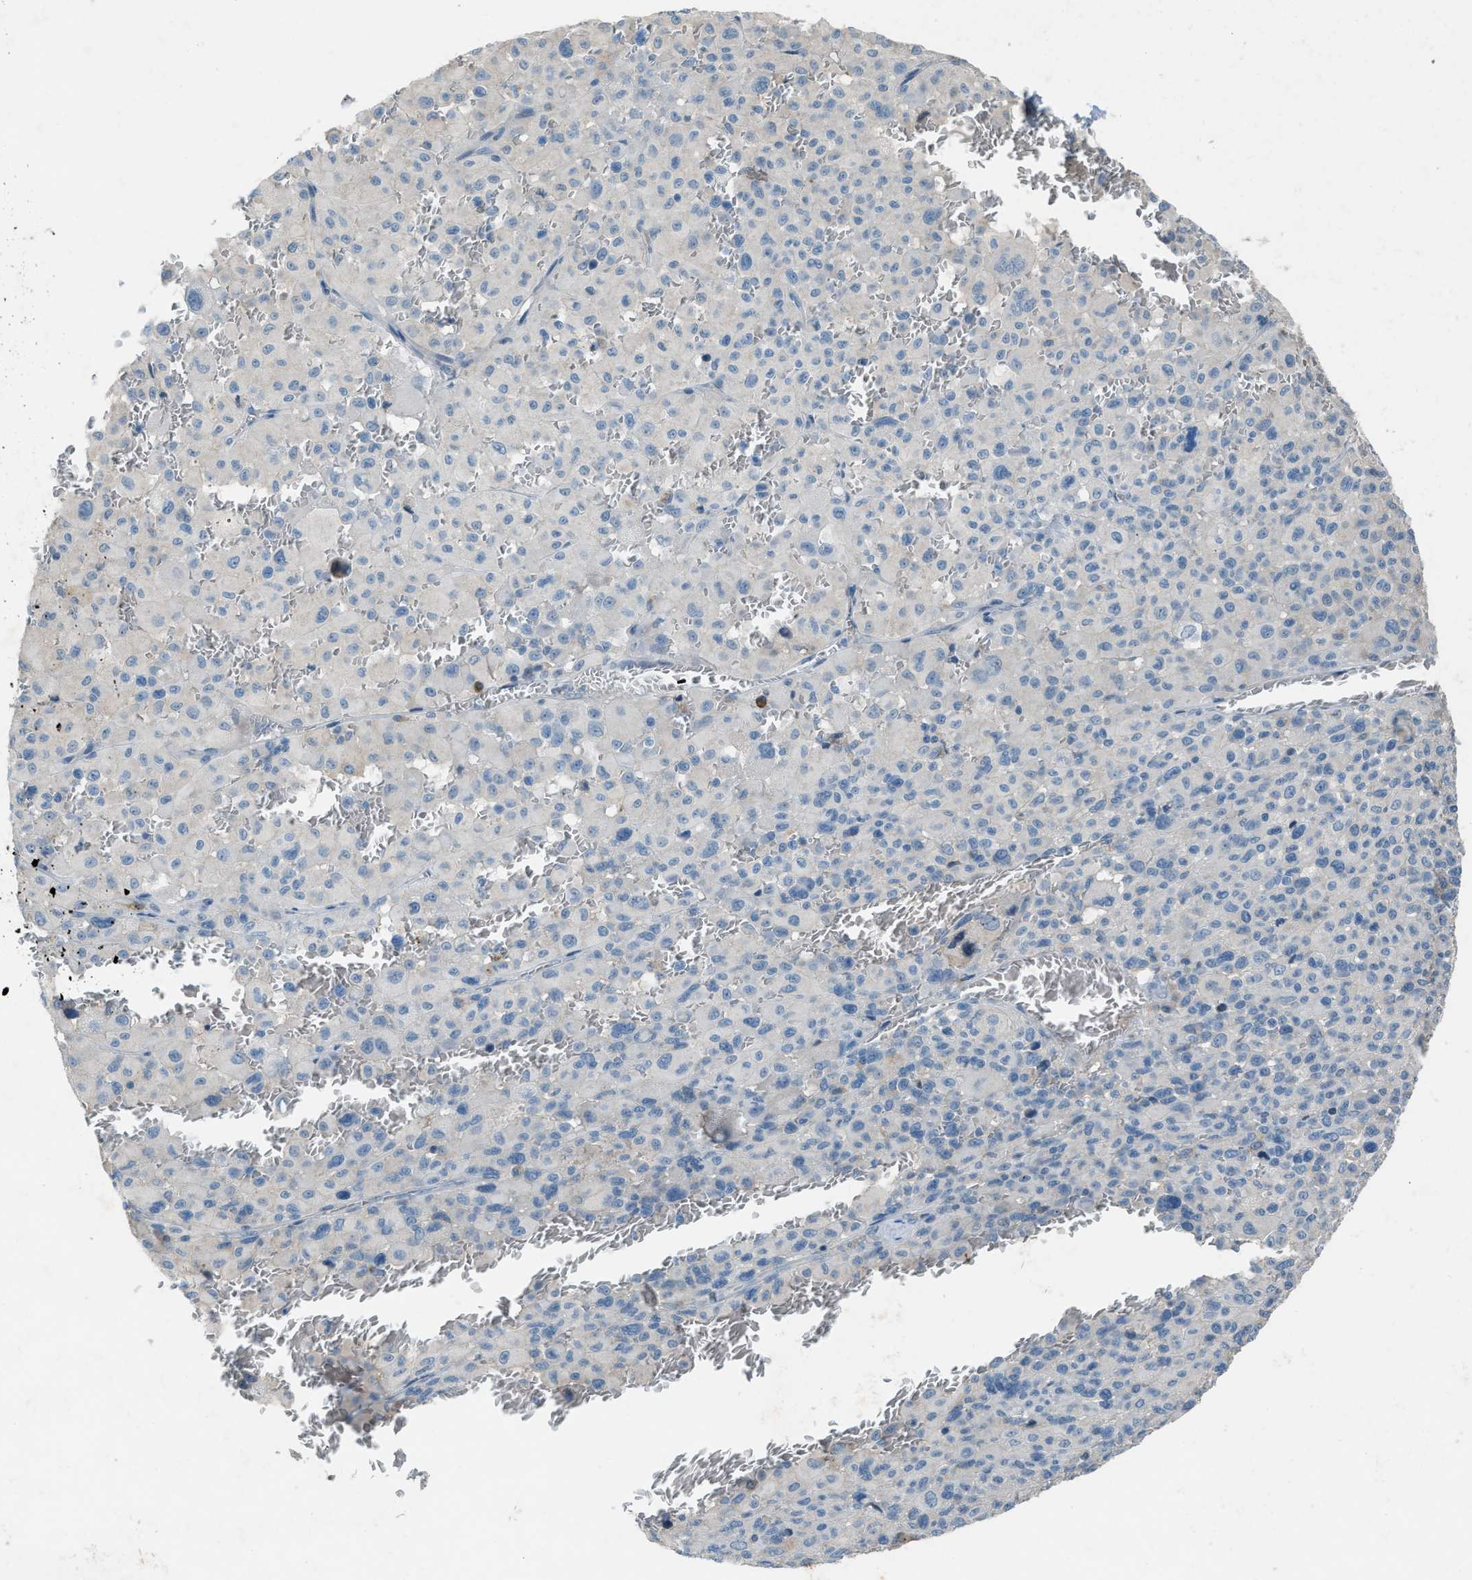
{"staining": {"intensity": "negative", "quantity": "none", "location": "none"}, "tissue": "melanoma", "cell_type": "Tumor cells", "image_type": "cancer", "snomed": [{"axis": "morphology", "description": "Malignant melanoma, Metastatic site"}, {"axis": "topography", "description": "Skin"}], "caption": "This is a image of IHC staining of malignant melanoma (metastatic site), which shows no positivity in tumor cells.", "gene": "FBLN2", "patient": {"sex": "female", "age": 74}}